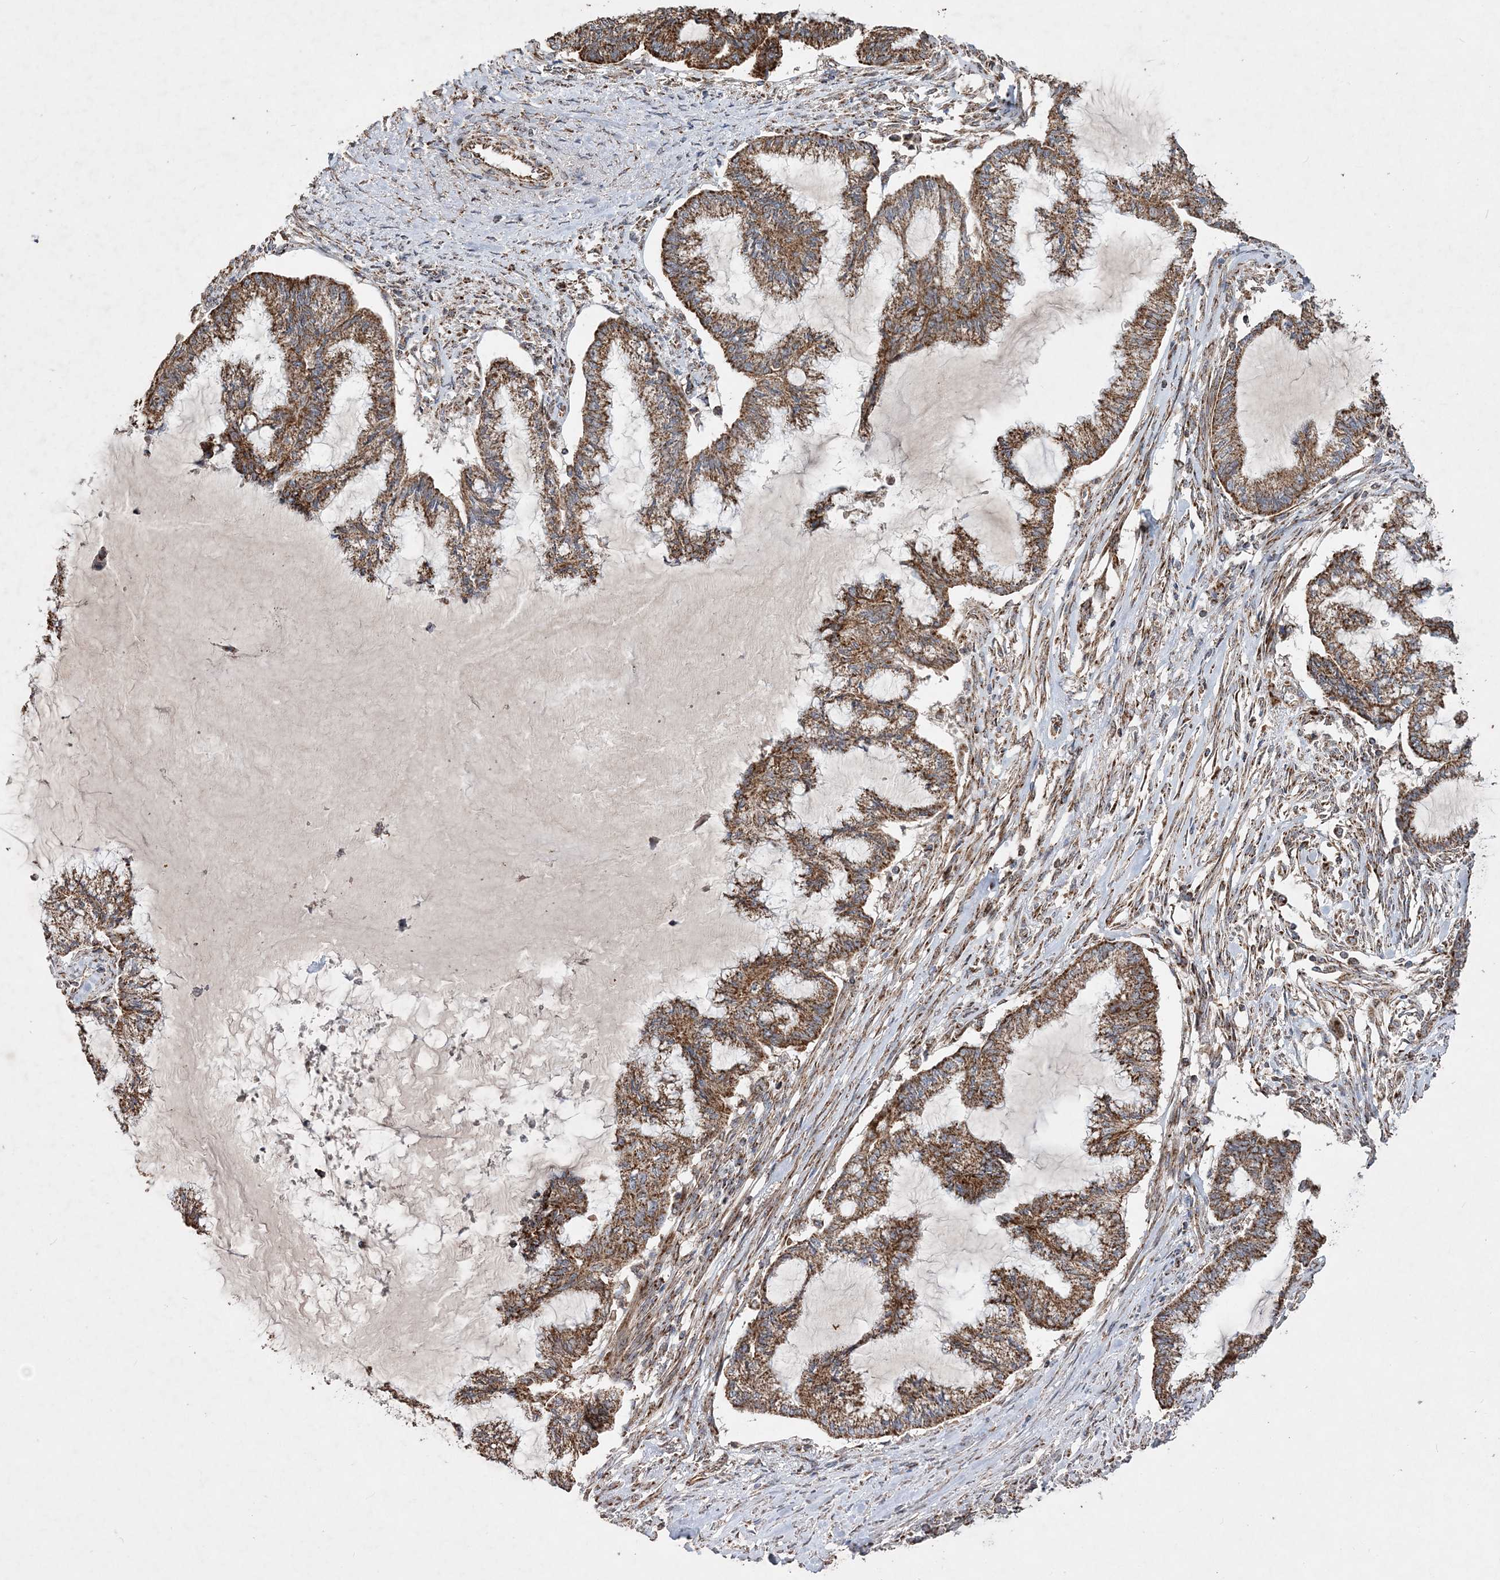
{"staining": {"intensity": "moderate", "quantity": ">75%", "location": "cytoplasmic/membranous"}, "tissue": "endometrial cancer", "cell_type": "Tumor cells", "image_type": "cancer", "snomed": [{"axis": "morphology", "description": "Adenocarcinoma, NOS"}, {"axis": "topography", "description": "Endometrium"}], "caption": "The image displays staining of endometrial cancer, revealing moderate cytoplasmic/membranous protein expression (brown color) within tumor cells.", "gene": "POC5", "patient": {"sex": "female", "age": 86}}